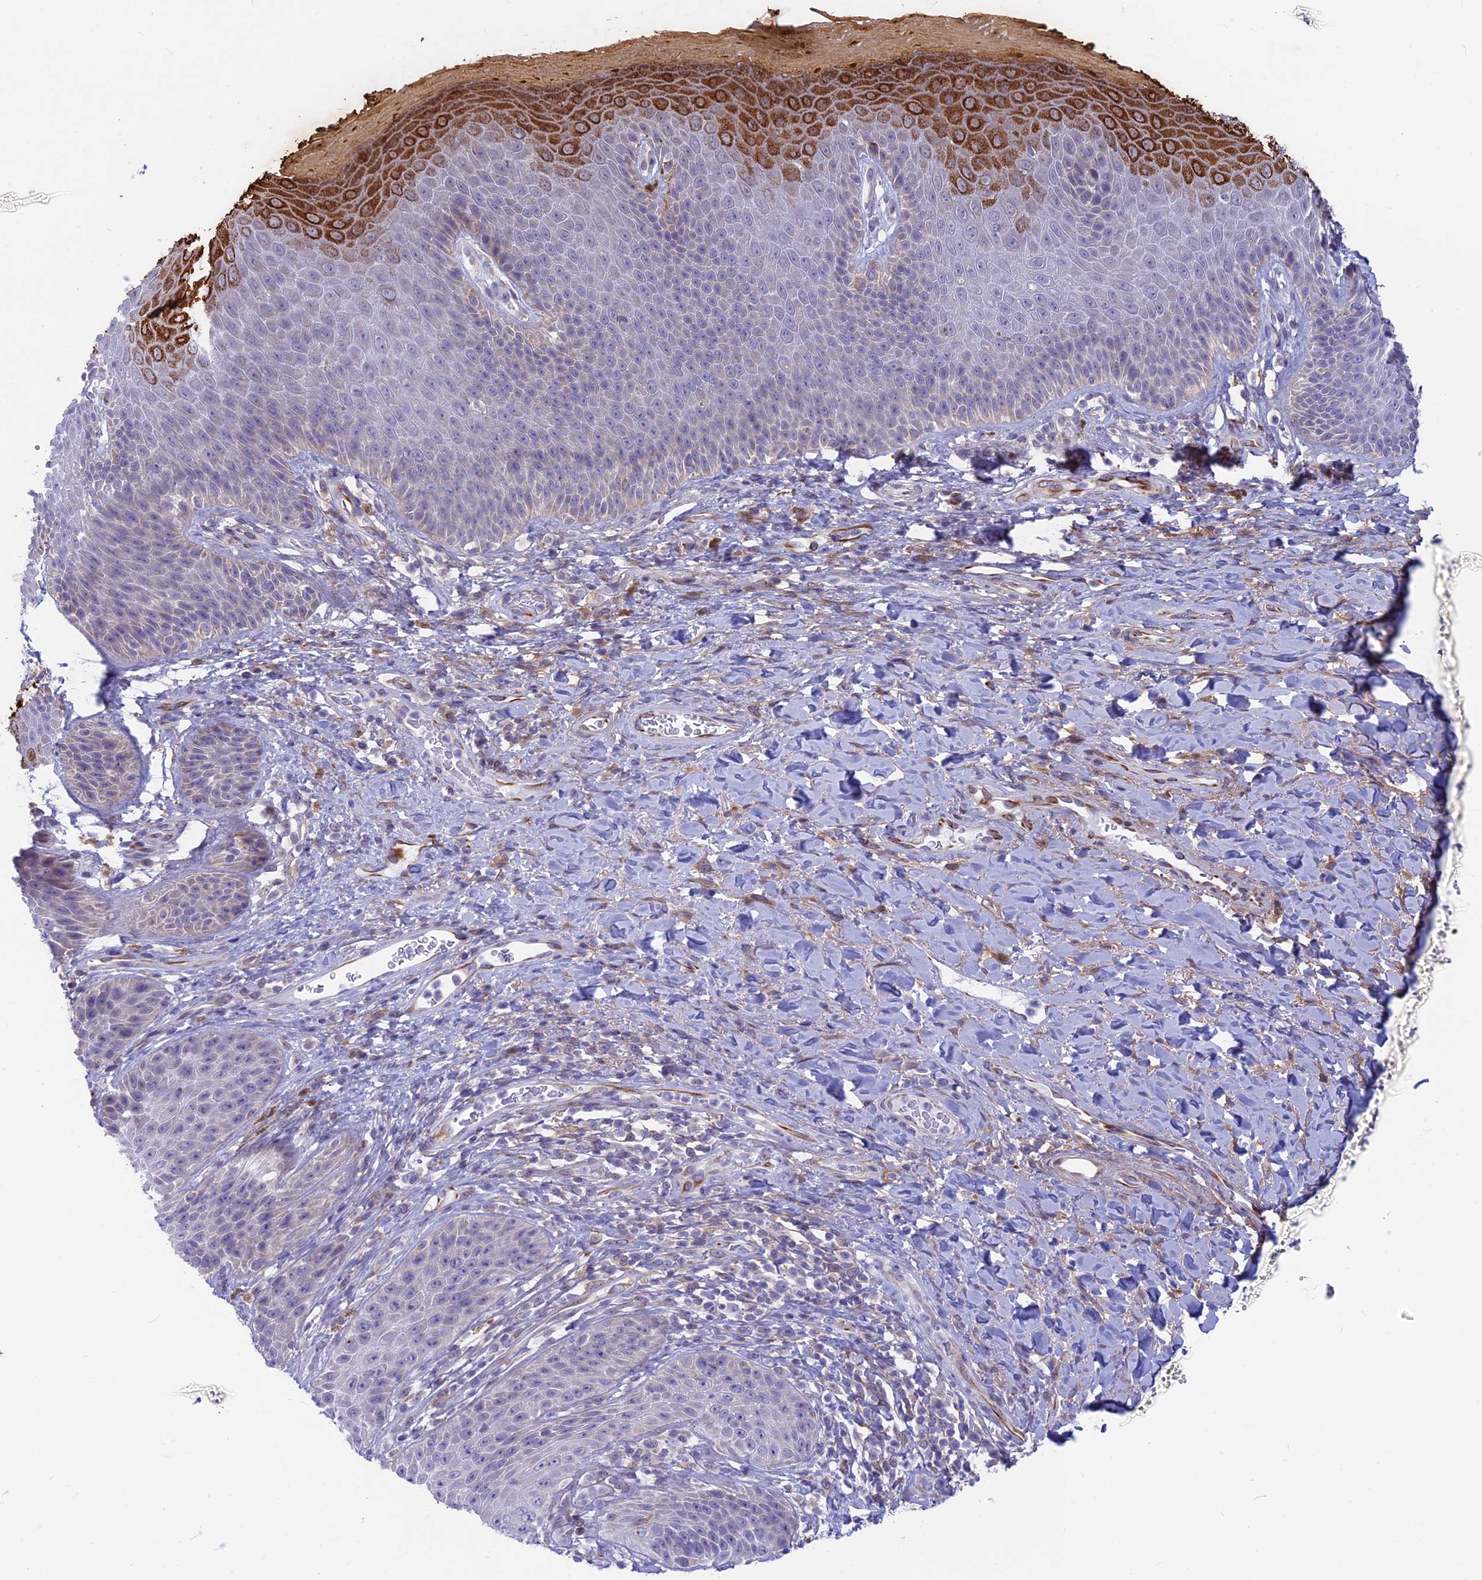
{"staining": {"intensity": "strong", "quantity": "<25%", "location": "cytoplasmic/membranous"}, "tissue": "skin", "cell_type": "Epidermal cells", "image_type": "normal", "snomed": [{"axis": "morphology", "description": "Normal tissue, NOS"}, {"axis": "topography", "description": "Anal"}], "caption": "A brown stain highlights strong cytoplasmic/membranous expression of a protein in epidermal cells of unremarkable human skin. (brown staining indicates protein expression, while blue staining denotes nuclei).", "gene": "PLAC9", "patient": {"sex": "female", "age": 89}}